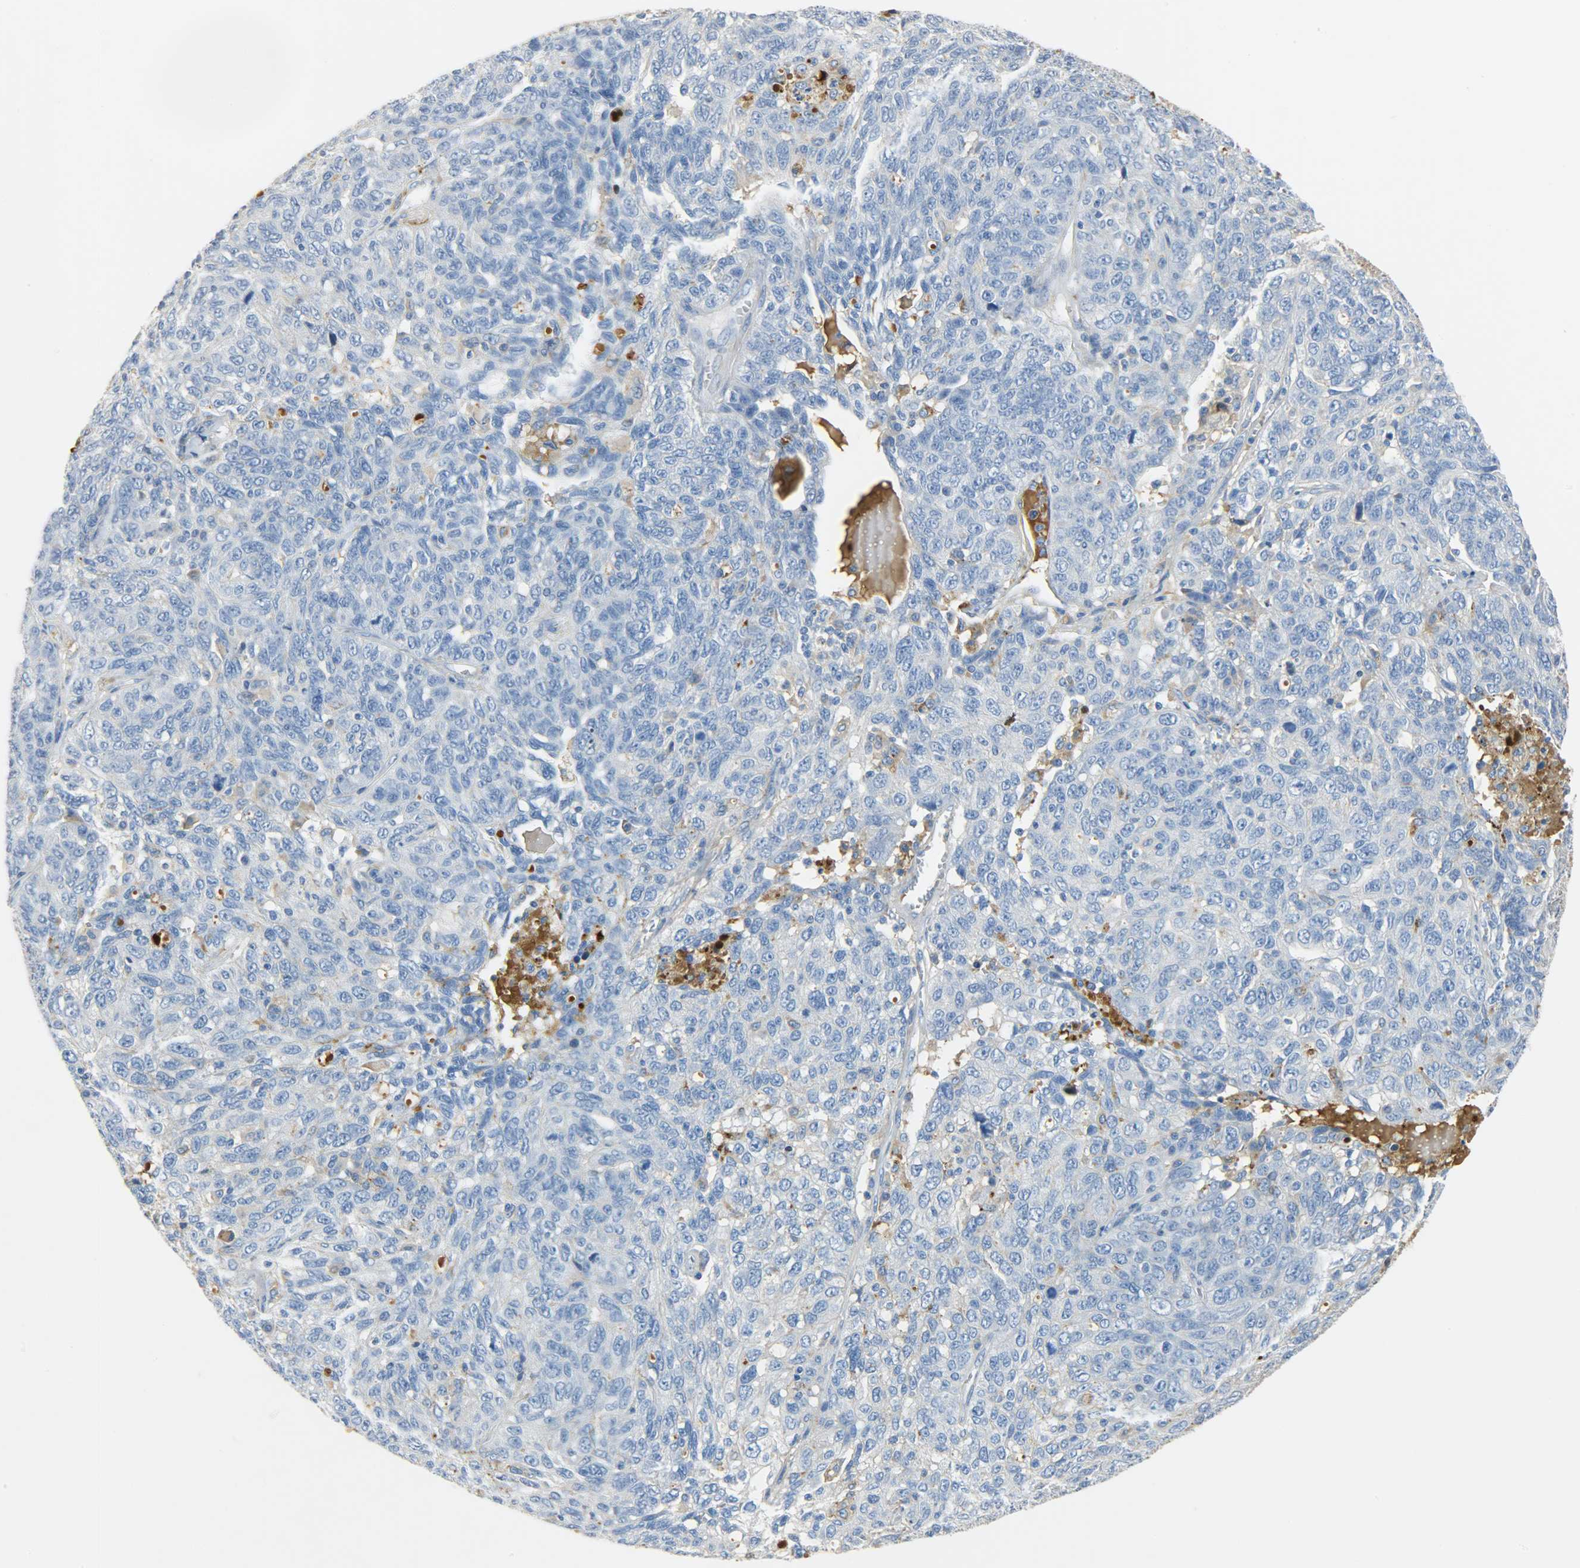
{"staining": {"intensity": "weak", "quantity": "<25%", "location": "cytoplasmic/membranous"}, "tissue": "ovarian cancer", "cell_type": "Tumor cells", "image_type": "cancer", "snomed": [{"axis": "morphology", "description": "Cystadenocarcinoma, serous, NOS"}, {"axis": "topography", "description": "Ovary"}], "caption": "Immunohistochemistry (IHC) of human ovarian cancer demonstrates no staining in tumor cells.", "gene": "CRP", "patient": {"sex": "female", "age": 71}}